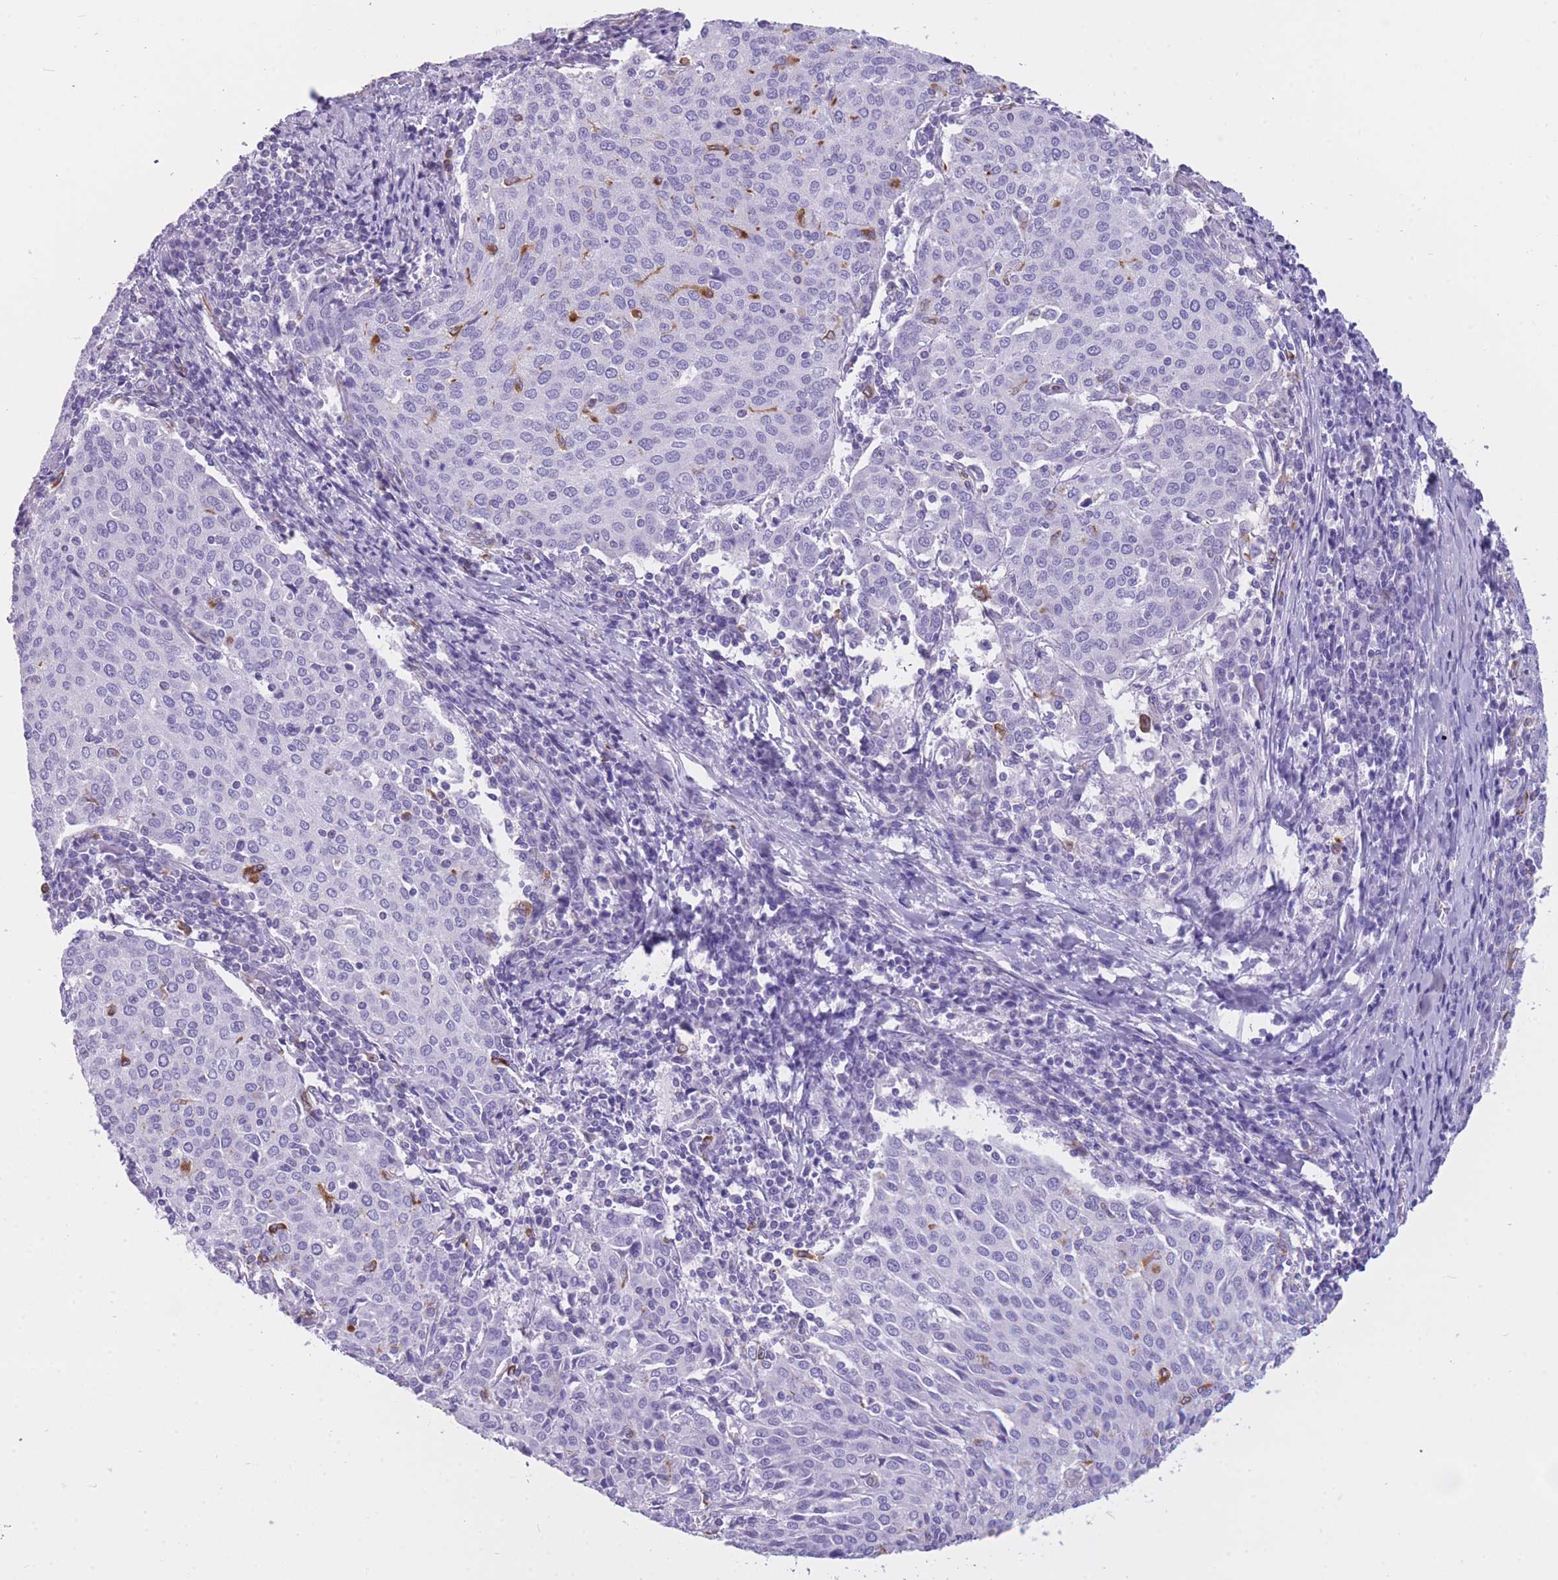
{"staining": {"intensity": "negative", "quantity": "none", "location": "none"}, "tissue": "cervical cancer", "cell_type": "Tumor cells", "image_type": "cancer", "snomed": [{"axis": "morphology", "description": "Squamous cell carcinoma, NOS"}, {"axis": "topography", "description": "Cervix"}], "caption": "IHC image of neoplastic tissue: human cervical cancer stained with DAB (3,3'-diaminobenzidine) reveals no significant protein expression in tumor cells.", "gene": "ZNF662", "patient": {"sex": "female", "age": 46}}